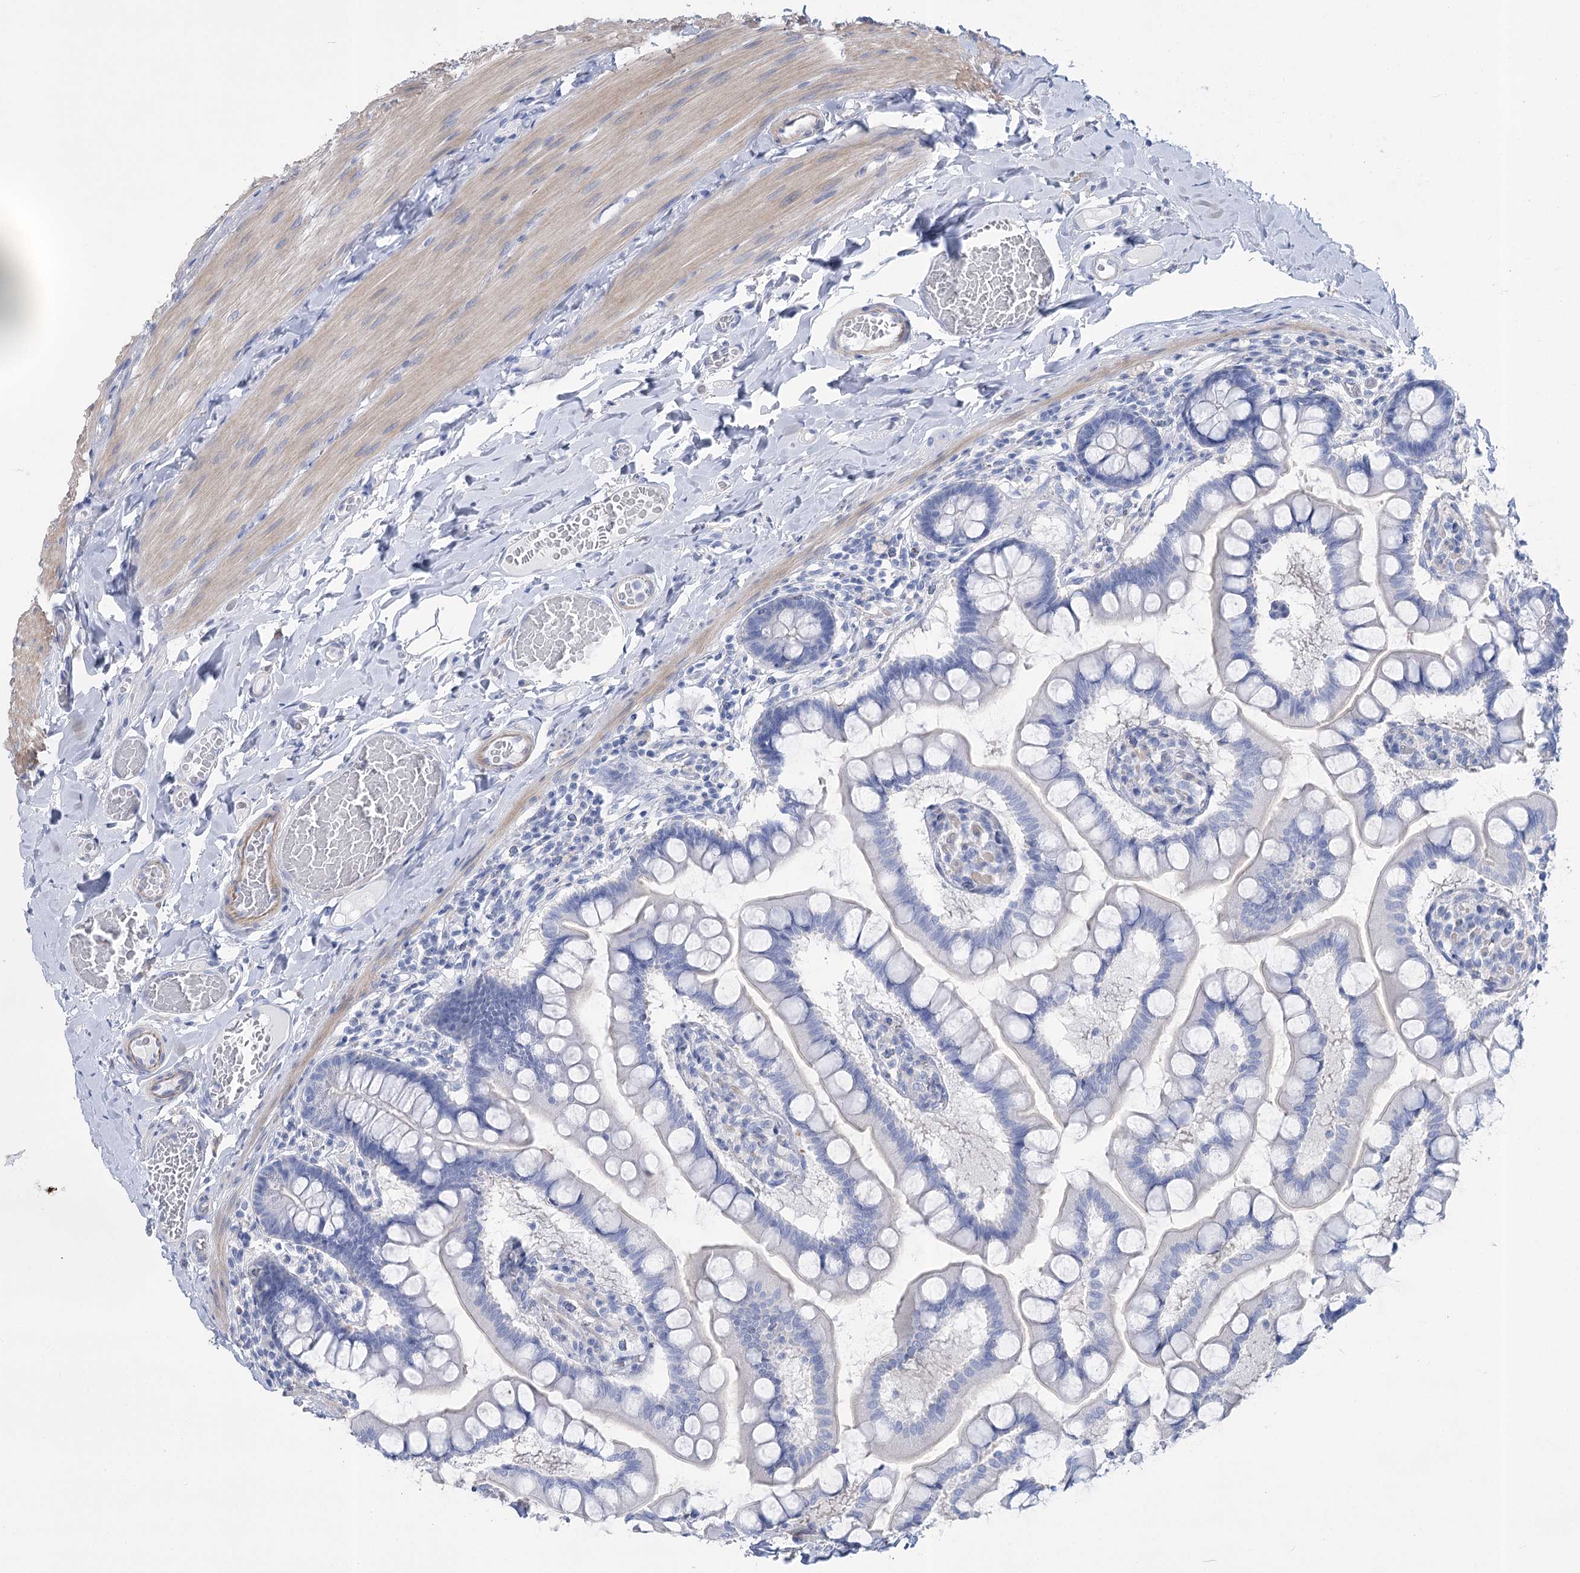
{"staining": {"intensity": "negative", "quantity": "none", "location": "none"}, "tissue": "small intestine", "cell_type": "Glandular cells", "image_type": "normal", "snomed": [{"axis": "morphology", "description": "Normal tissue, NOS"}, {"axis": "topography", "description": "Small intestine"}], "caption": "Human small intestine stained for a protein using immunohistochemistry exhibits no expression in glandular cells.", "gene": "PCDHA1", "patient": {"sex": "male", "age": 41}}